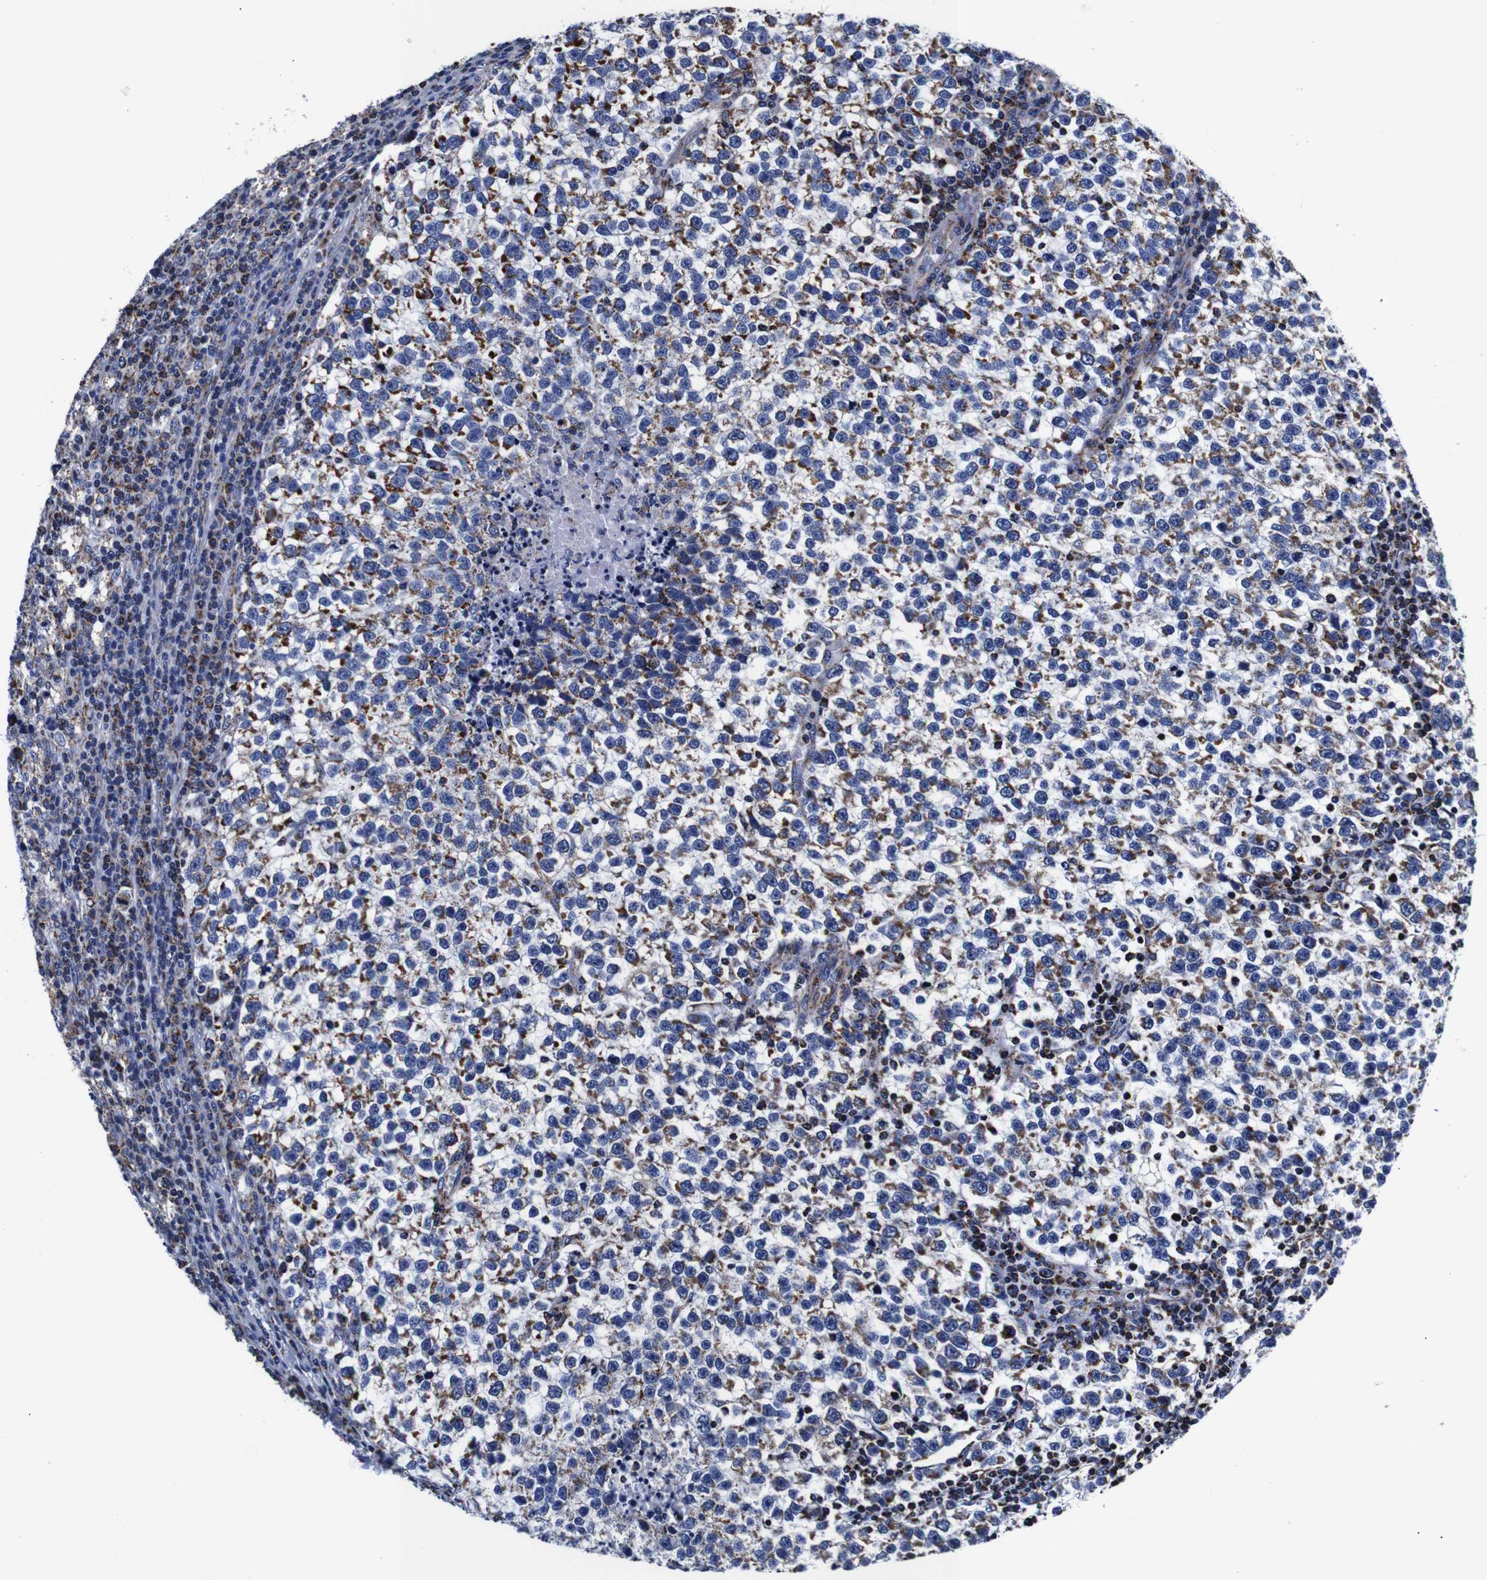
{"staining": {"intensity": "moderate", "quantity": "25%-75%", "location": "cytoplasmic/membranous"}, "tissue": "testis cancer", "cell_type": "Tumor cells", "image_type": "cancer", "snomed": [{"axis": "morphology", "description": "Normal tissue, NOS"}, {"axis": "morphology", "description": "Seminoma, NOS"}, {"axis": "topography", "description": "Testis"}], "caption": "Brown immunohistochemical staining in seminoma (testis) displays moderate cytoplasmic/membranous staining in about 25%-75% of tumor cells.", "gene": "FKBP9", "patient": {"sex": "male", "age": 43}}